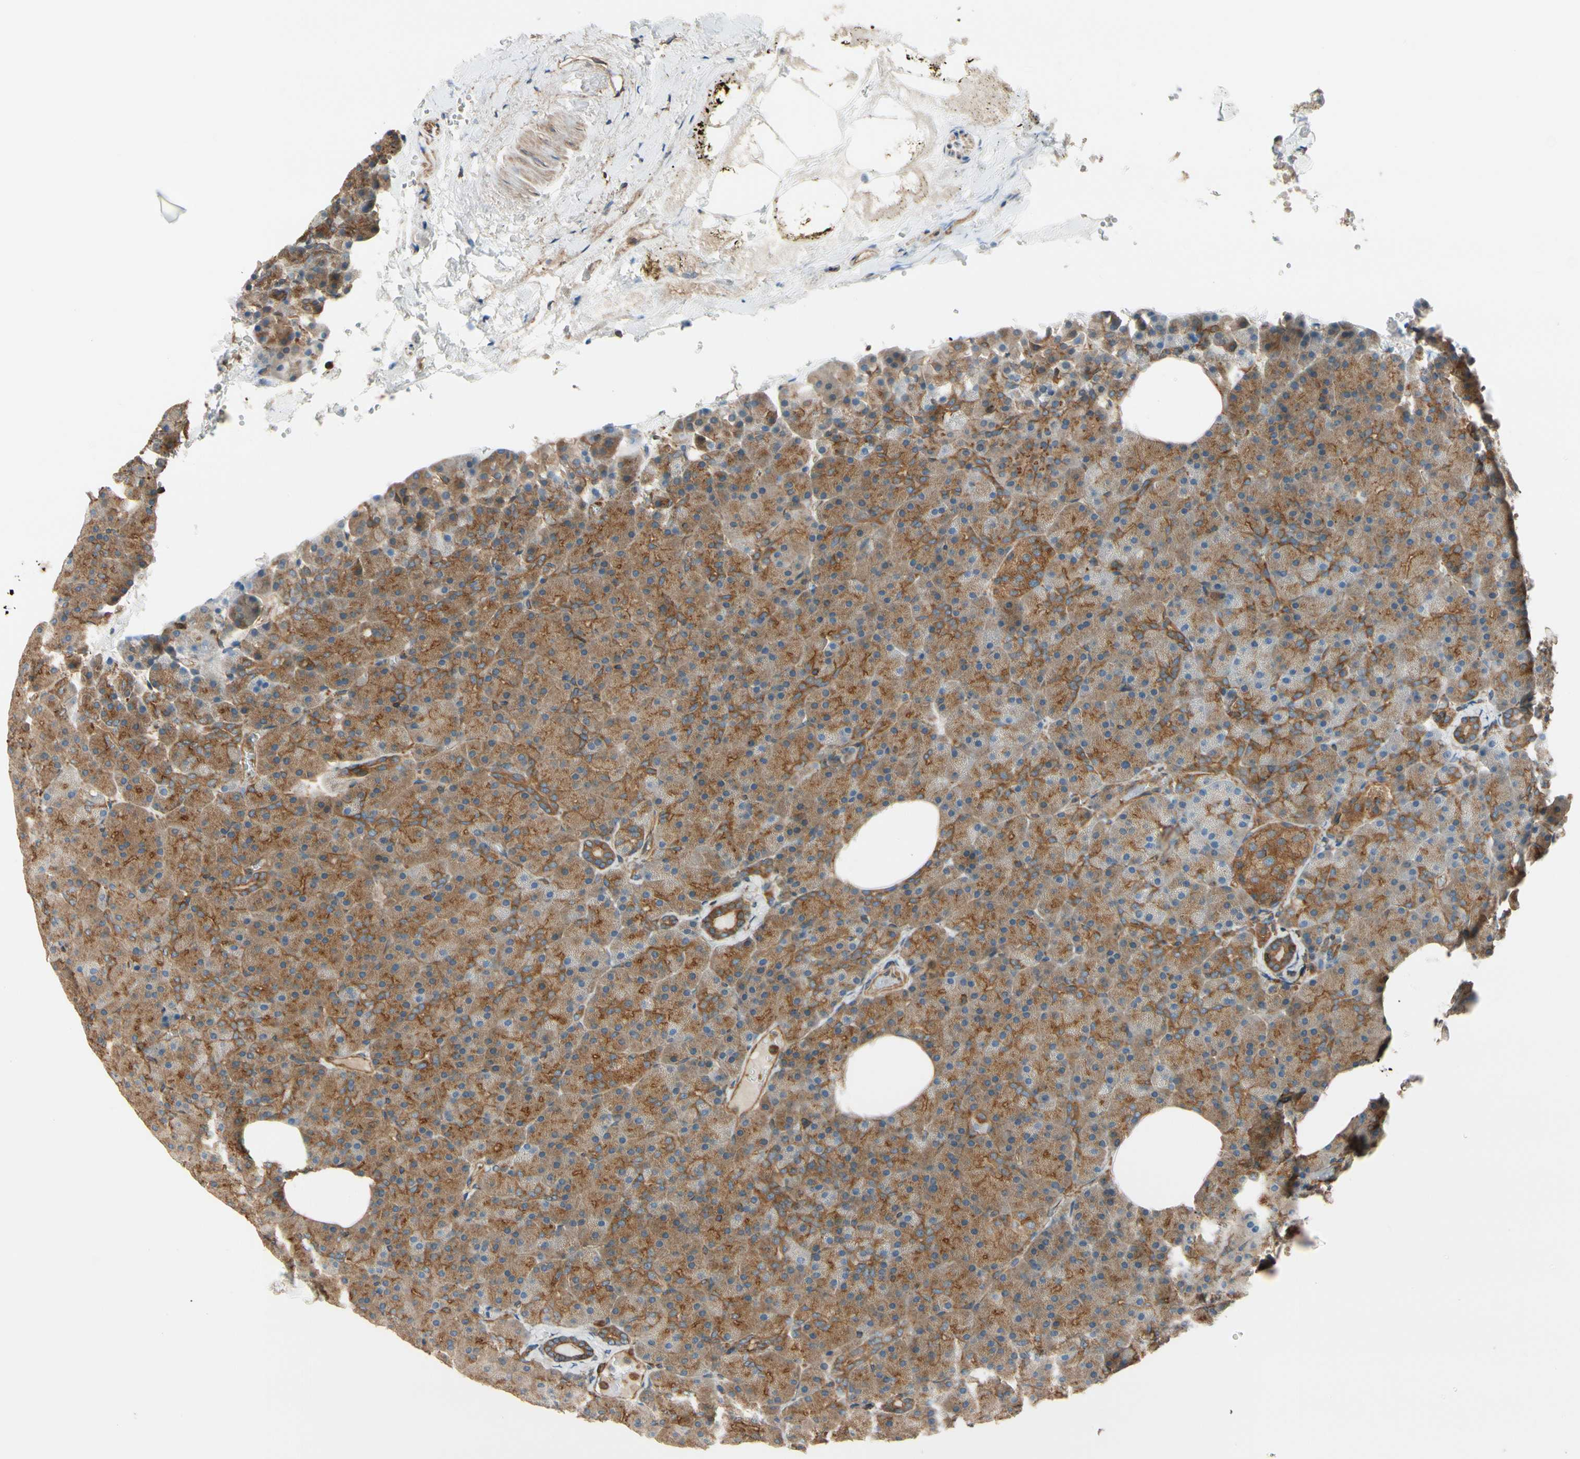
{"staining": {"intensity": "moderate", "quantity": "25%-75%", "location": "cytoplasmic/membranous"}, "tissue": "pancreas", "cell_type": "Exocrine glandular cells", "image_type": "normal", "snomed": [{"axis": "morphology", "description": "Normal tissue, NOS"}, {"axis": "topography", "description": "Pancreas"}], "caption": "A brown stain shows moderate cytoplasmic/membranous staining of a protein in exocrine glandular cells of unremarkable pancreas. The staining is performed using DAB (3,3'-diaminobenzidine) brown chromogen to label protein expression. The nuclei are counter-stained blue using hematoxylin.", "gene": "EPS15", "patient": {"sex": "female", "age": 35}}